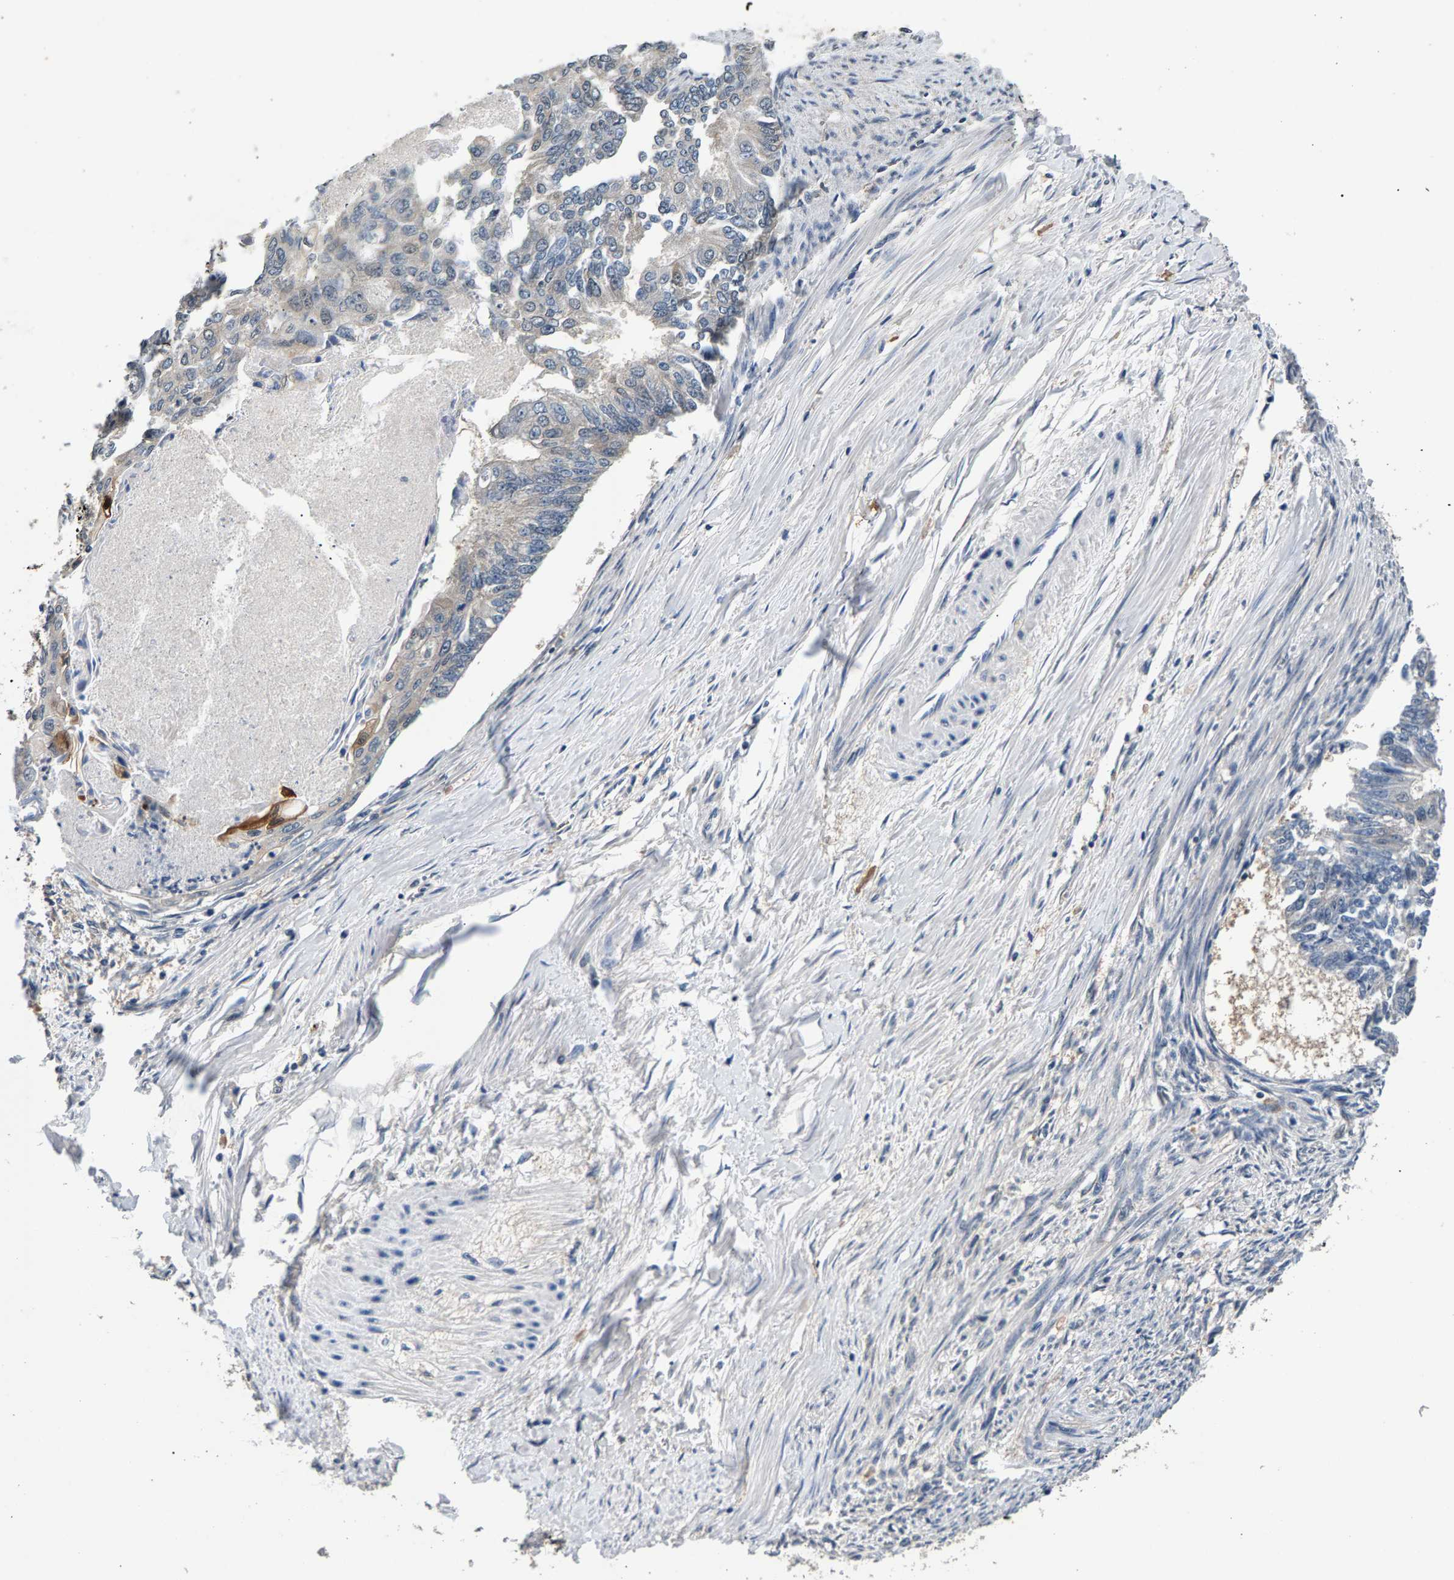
{"staining": {"intensity": "moderate", "quantity": "<25%", "location": "cytoplasmic/membranous"}, "tissue": "endometrial cancer", "cell_type": "Tumor cells", "image_type": "cancer", "snomed": [{"axis": "morphology", "description": "Adenocarcinoma, NOS"}, {"axis": "topography", "description": "Endometrium"}], "caption": "This micrograph displays adenocarcinoma (endometrial) stained with immunohistochemistry to label a protein in brown. The cytoplasmic/membranous of tumor cells show moderate positivity for the protein. Nuclei are counter-stained blue.", "gene": "RBM33", "patient": {"sex": "female", "age": 32}}